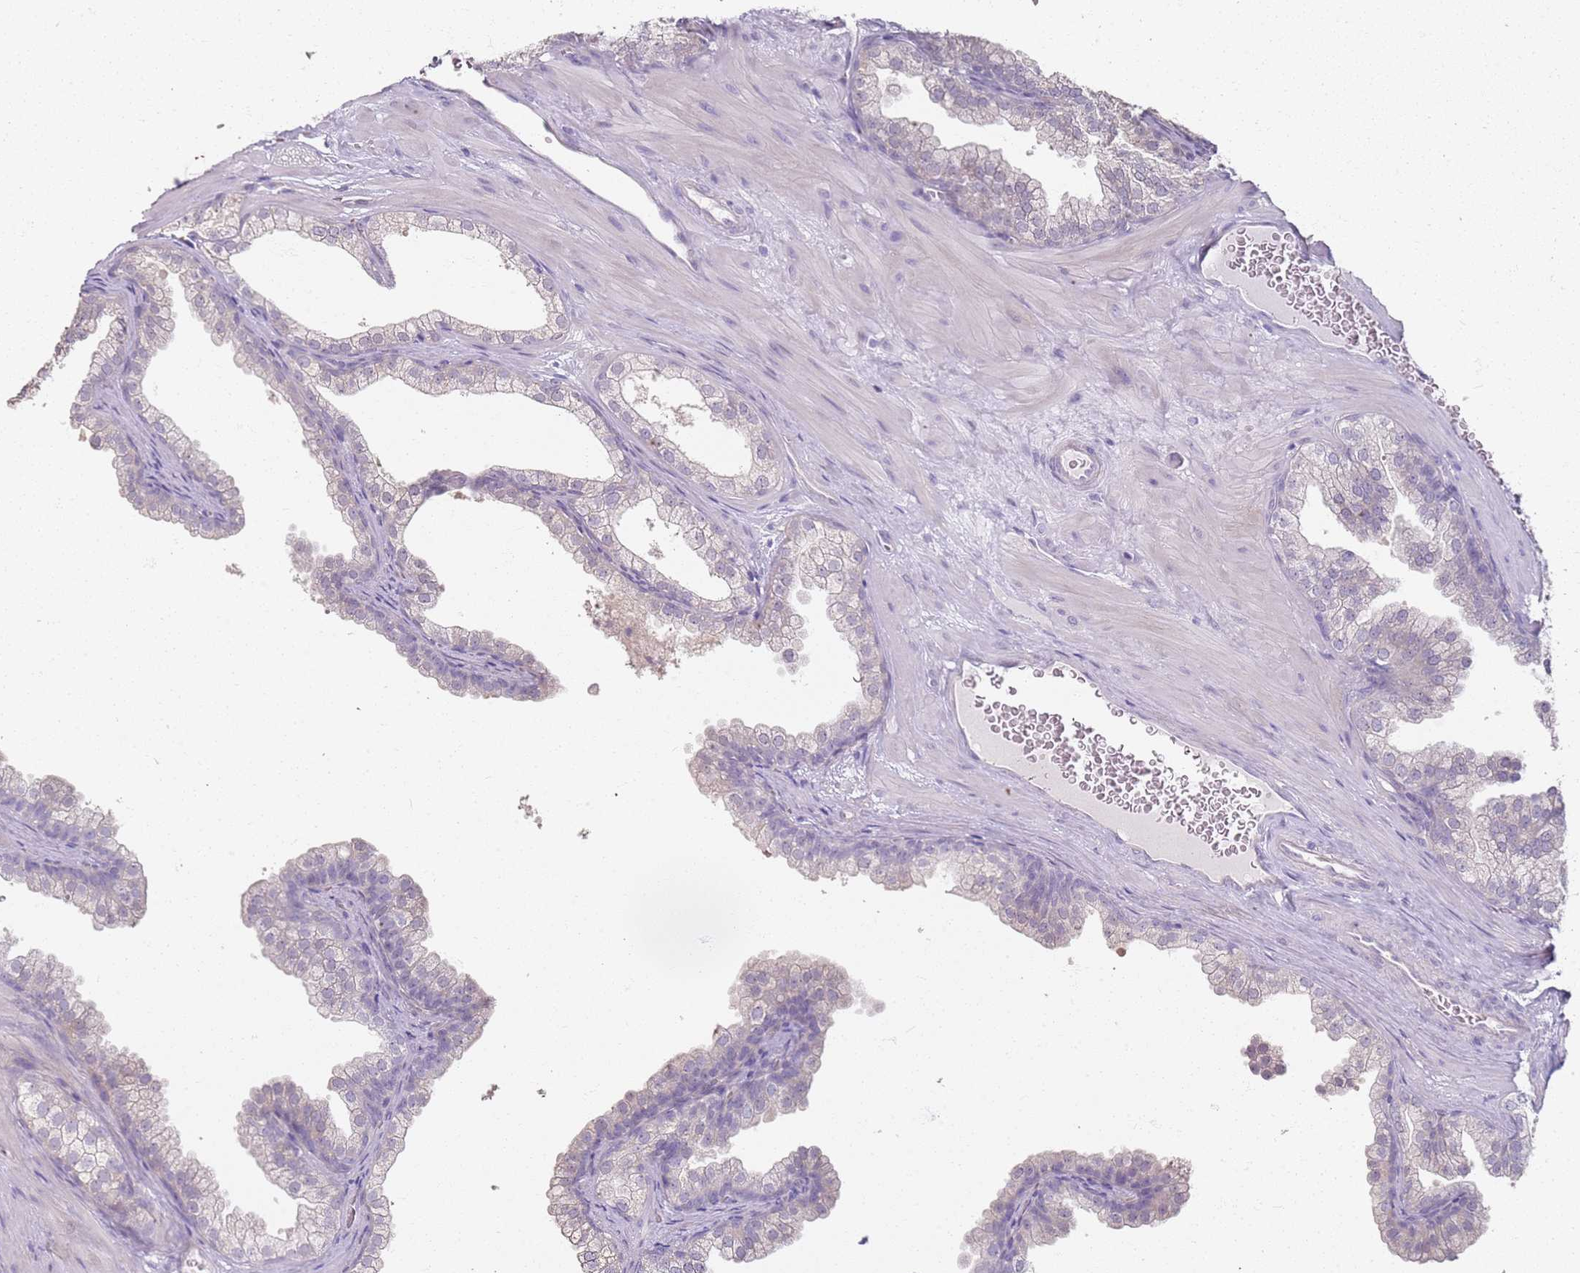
{"staining": {"intensity": "negative", "quantity": "none", "location": "none"}, "tissue": "prostate", "cell_type": "Glandular cells", "image_type": "normal", "snomed": [{"axis": "morphology", "description": "Normal tissue, NOS"}, {"axis": "topography", "description": "Prostate"}], "caption": "This histopathology image is of normal prostate stained with immunohistochemistry (IHC) to label a protein in brown with the nuclei are counter-stained blue. There is no expression in glandular cells. Brightfield microscopy of IHC stained with DAB (brown) and hematoxylin (blue), captured at high magnification.", "gene": "CD40LG", "patient": {"sex": "male", "age": 37}}